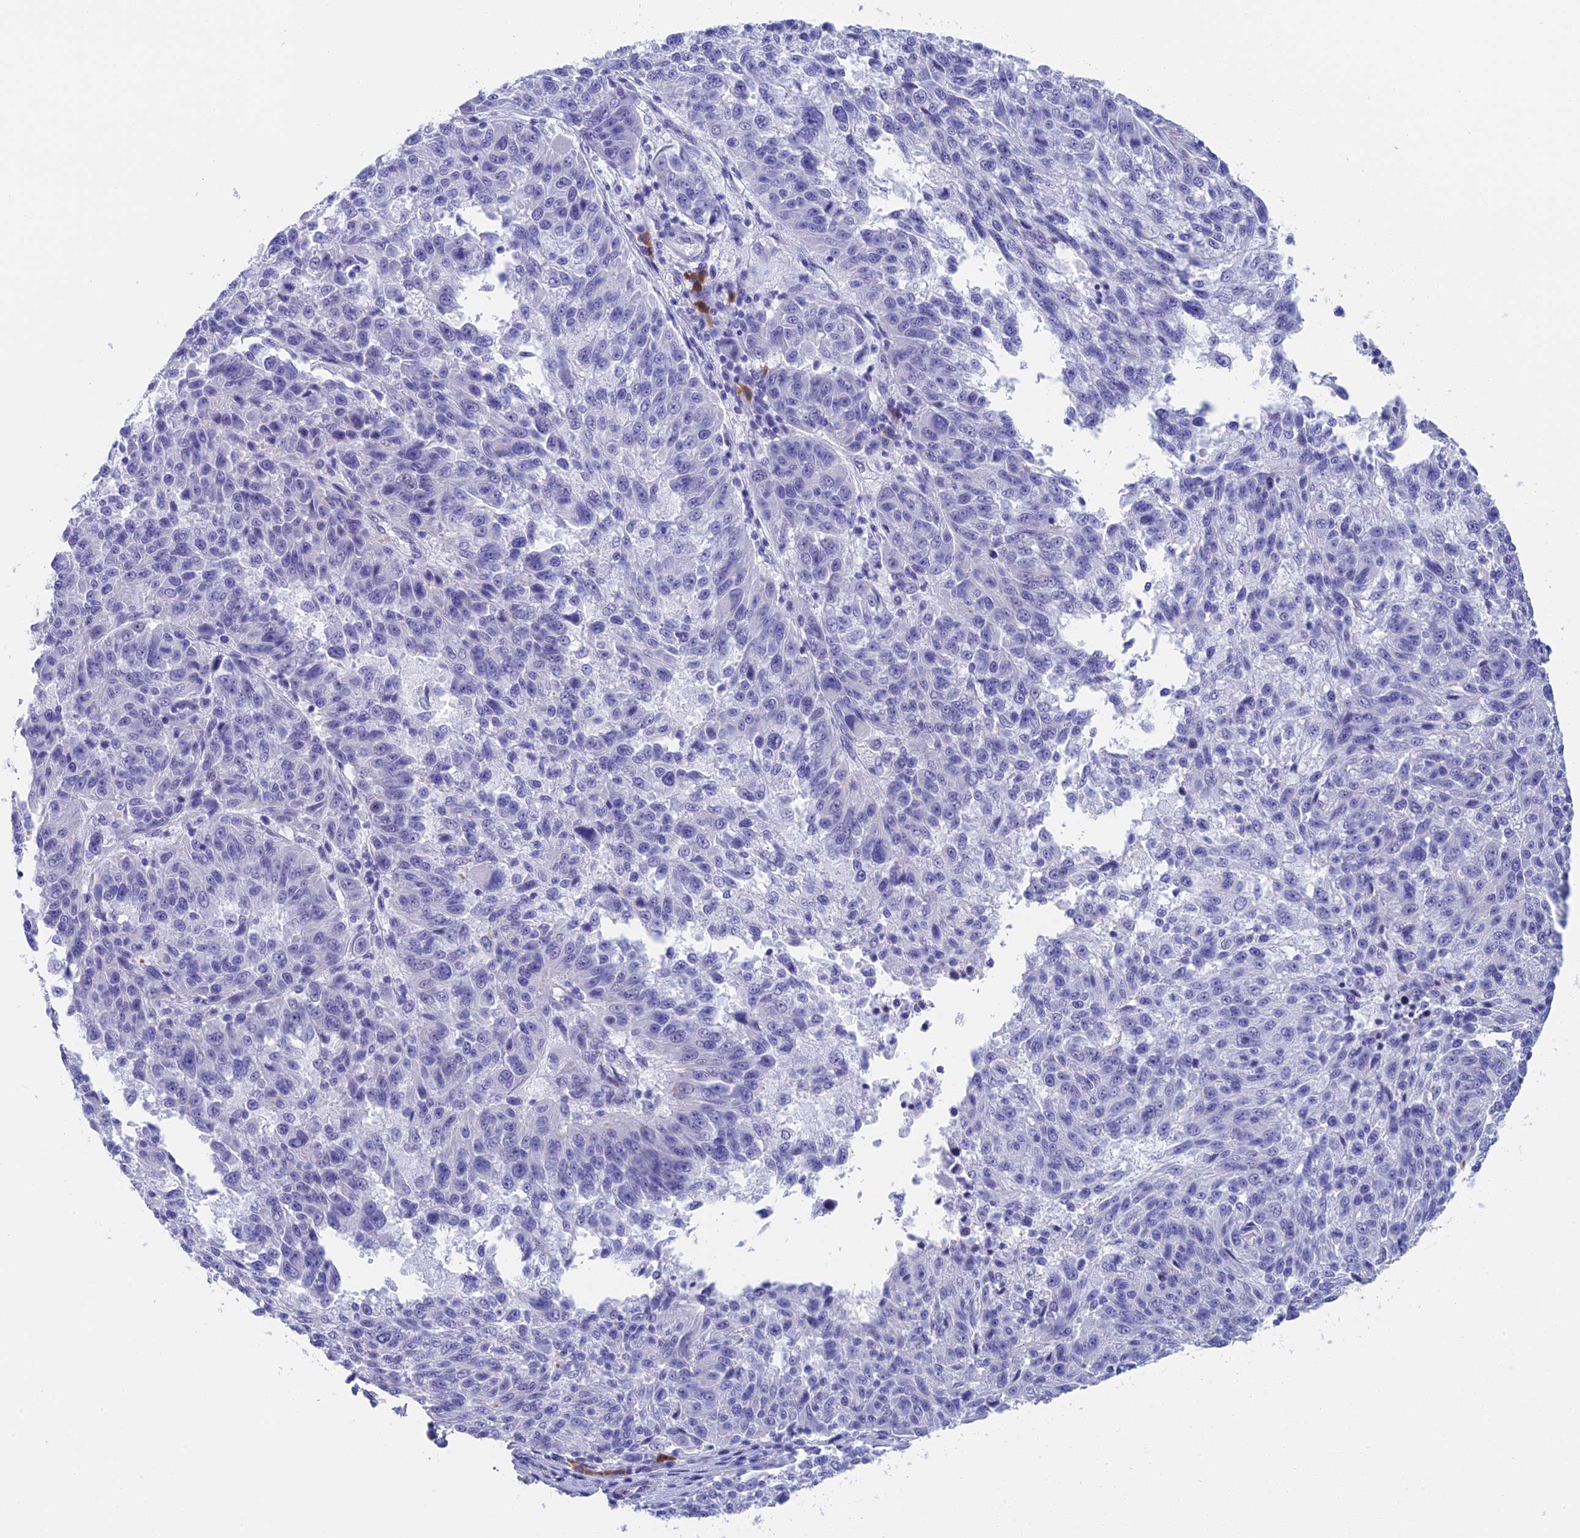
{"staining": {"intensity": "negative", "quantity": "none", "location": "none"}, "tissue": "melanoma", "cell_type": "Tumor cells", "image_type": "cancer", "snomed": [{"axis": "morphology", "description": "Malignant melanoma, NOS"}, {"axis": "topography", "description": "Skin"}], "caption": "DAB immunohistochemical staining of malignant melanoma demonstrates no significant staining in tumor cells.", "gene": "TACSTD2", "patient": {"sex": "male", "age": 53}}